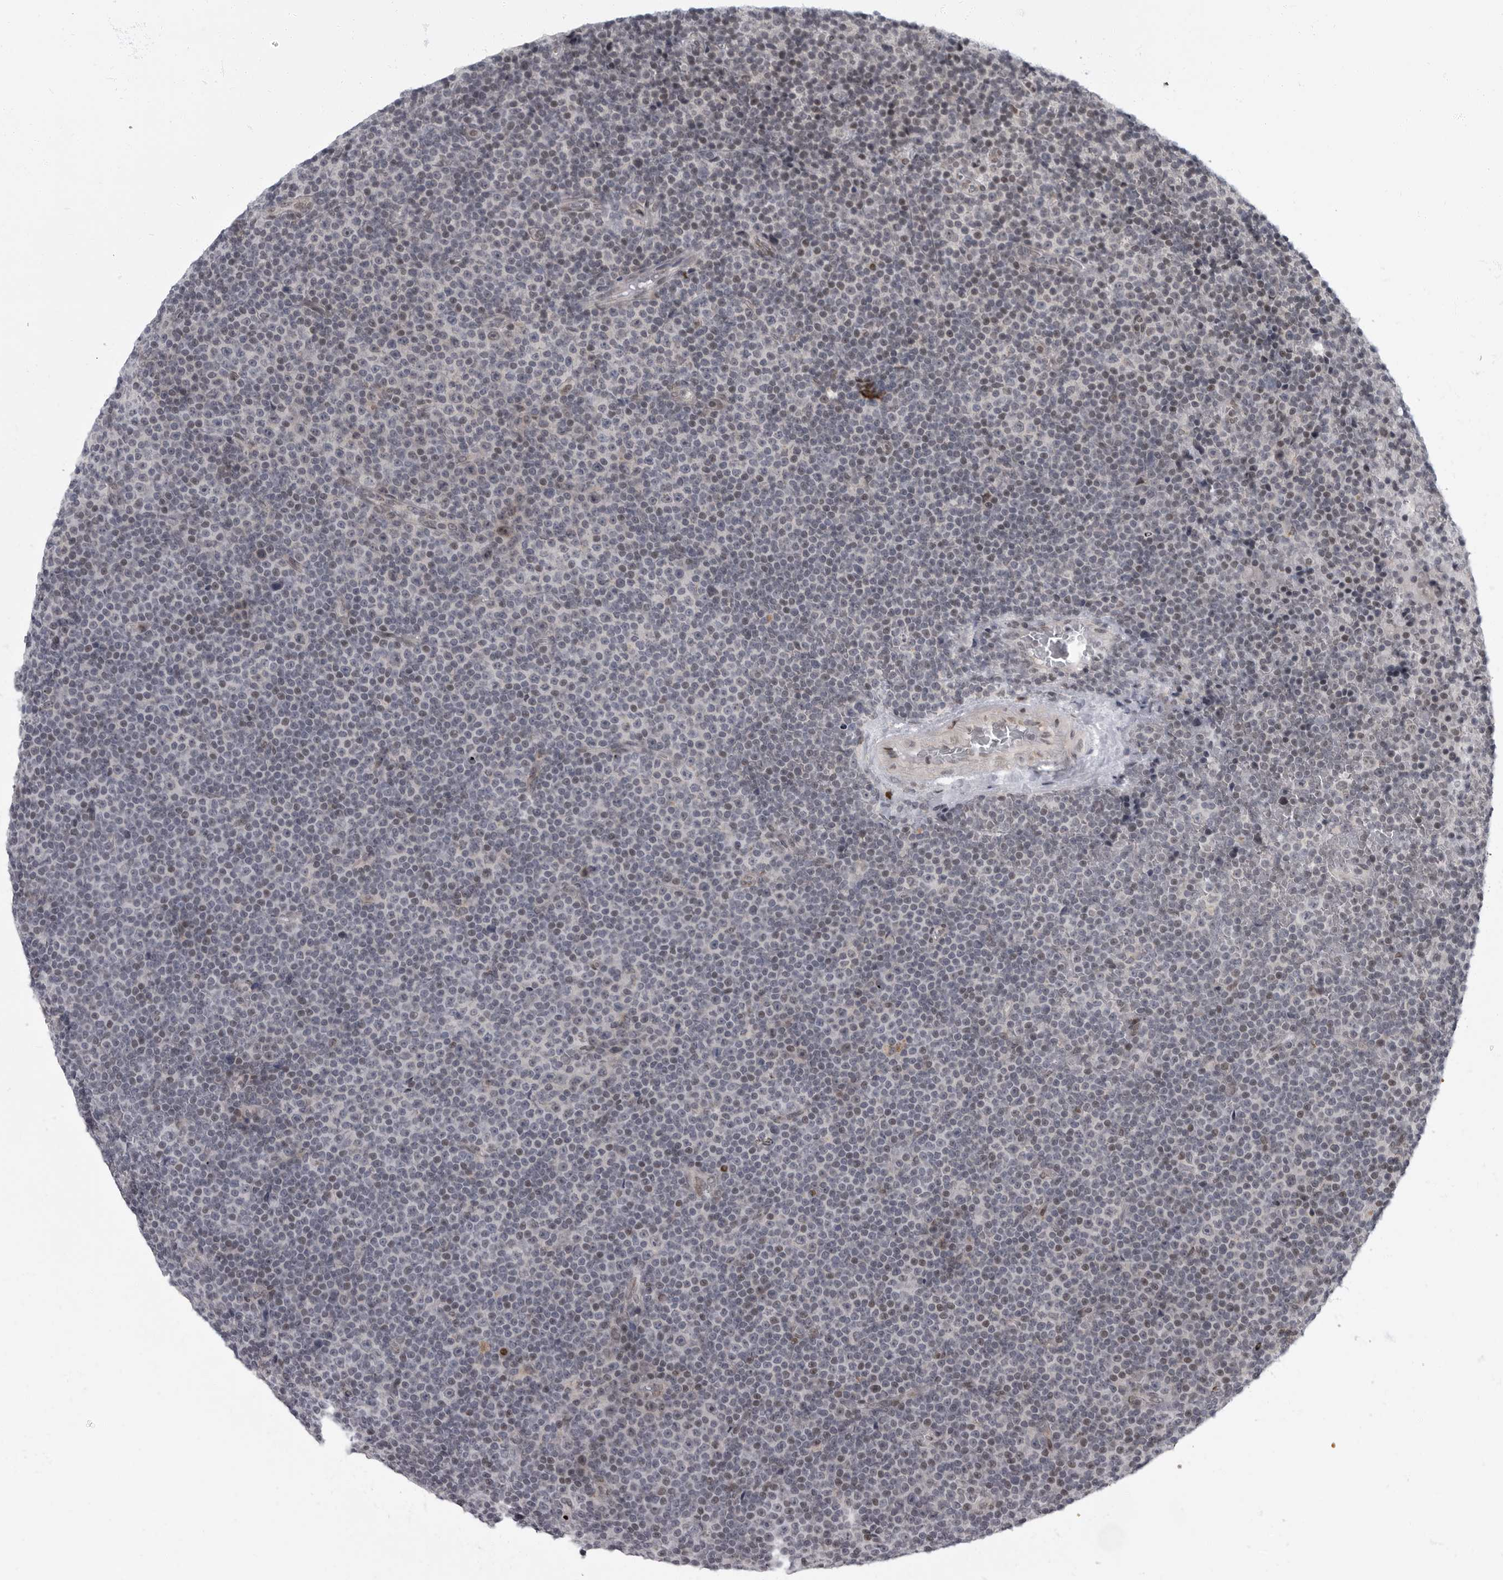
{"staining": {"intensity": "negative", "quantity": "none", "location": "none"}, "tissue": "lymphoma", "cell_type": "Tumor cells", "image_type": "cancer", "snomed": [{"axis": "morphology", "description": "Malignant lymphoma, non-Hodgkin's type, Low grade"}, {"axis": "topography", "description": "Lymph node"}], "caption": "Lymphoma stained for a protein using immunohistochemistry demonstrates no expression tumor cells.", "gene": "EVI5", "patient": {"sex": "female", "age": 67}}